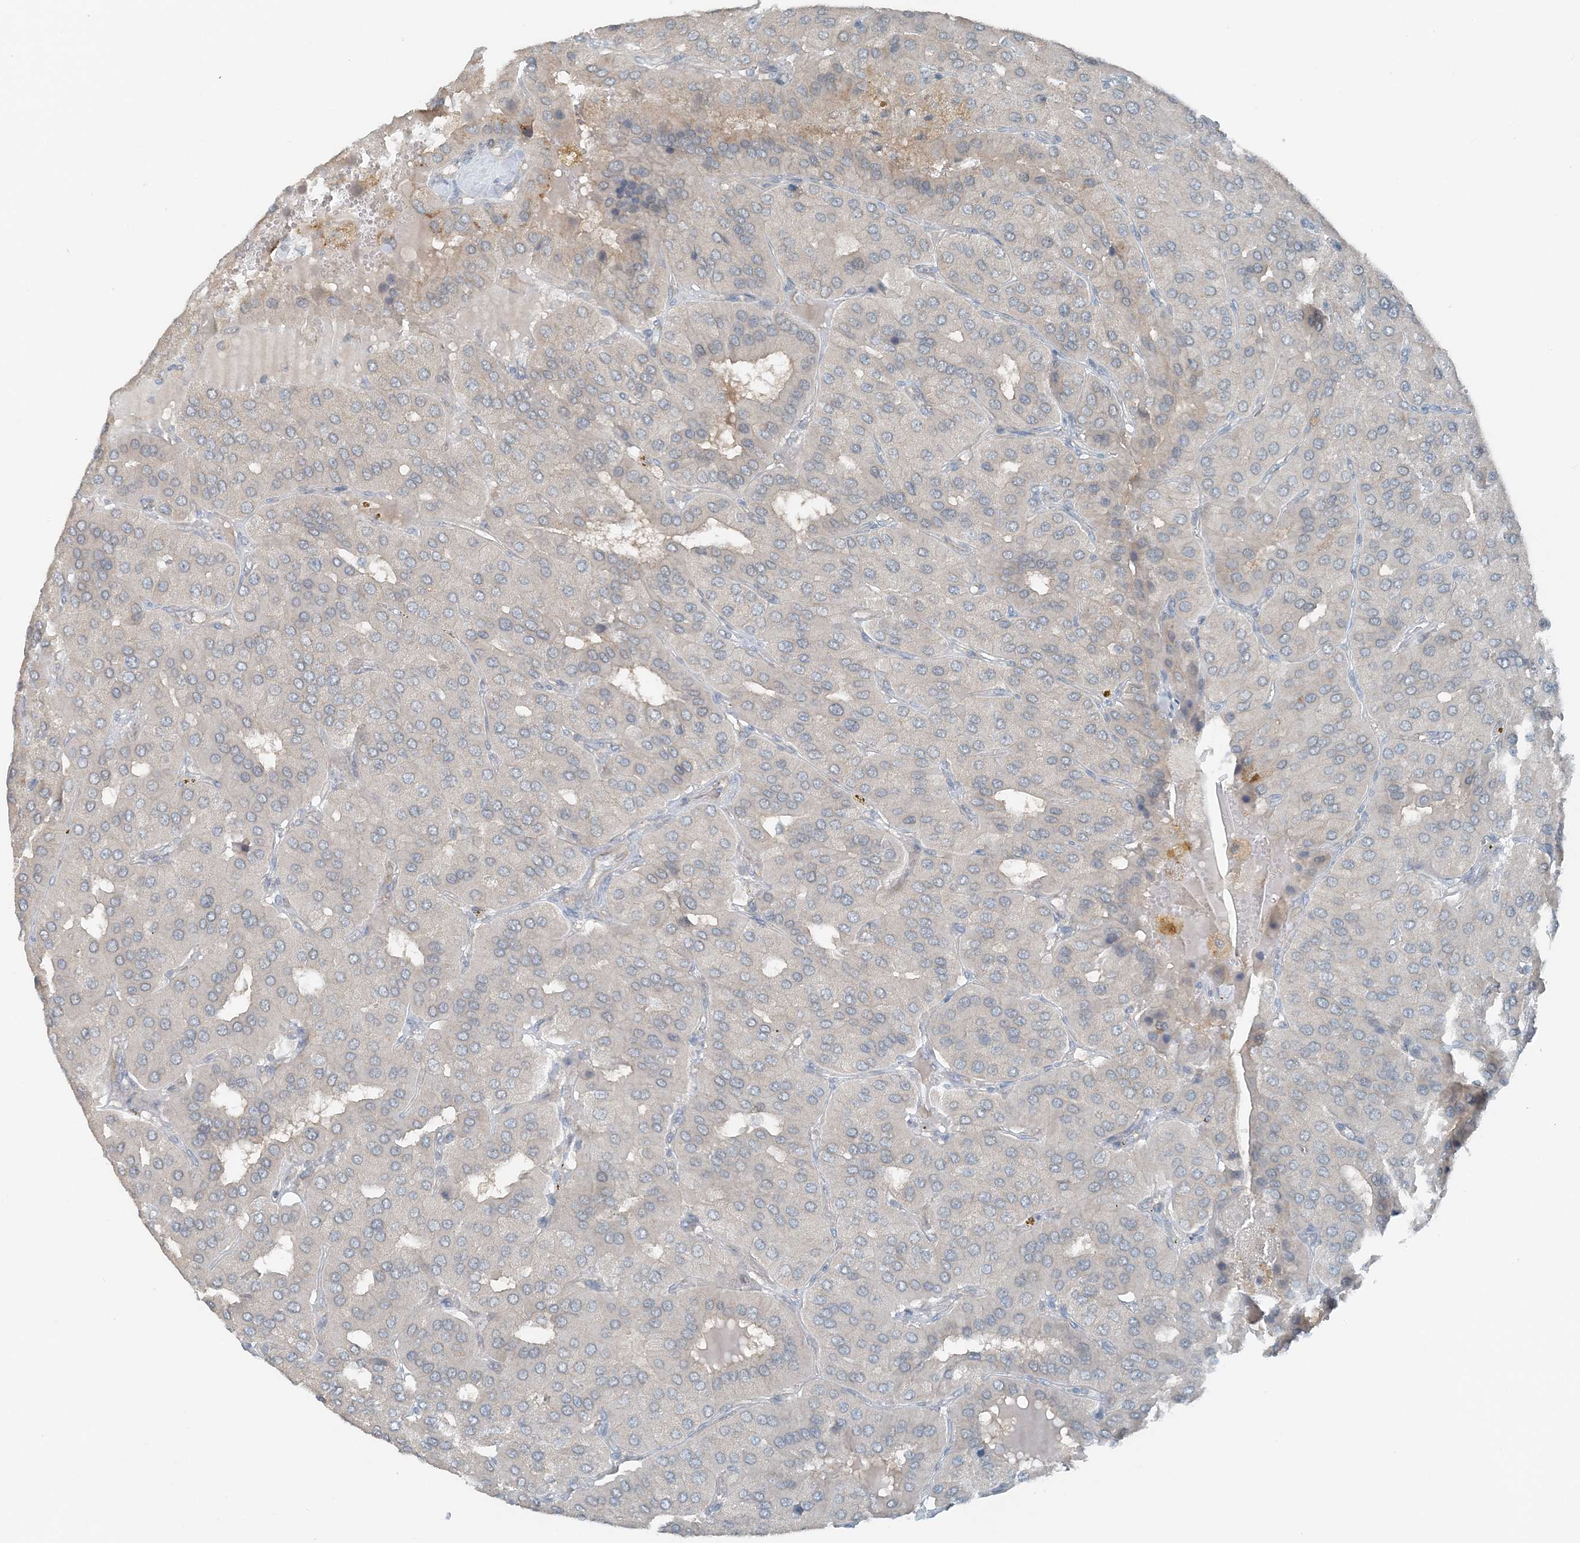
{"staining": {"intensity": "negative", "quantity": "none", "location": "none"}, "tissue": "parathyroid gland", "cell_type": "Glandular cells", "image_type": "normal", "snomed": [{"axis": "morphology", "description": "Normal tissue, NOS"}, {"axis": "morphology", "description": "Adenoma, NOS"}, {"axis": "topography", "description": "Parathyroid gland"}], "caption": "Unremarkable parathyroid gland was stained to show a protein in brown. There is no significant expression in glandular cells. (DAB (3,3'-diaminobenzidine) immunohistochemistry visualized using brightfield microscopy, high magnification).", "gene": "MITD1", "patient": {"sex": "female", "age": 86}}